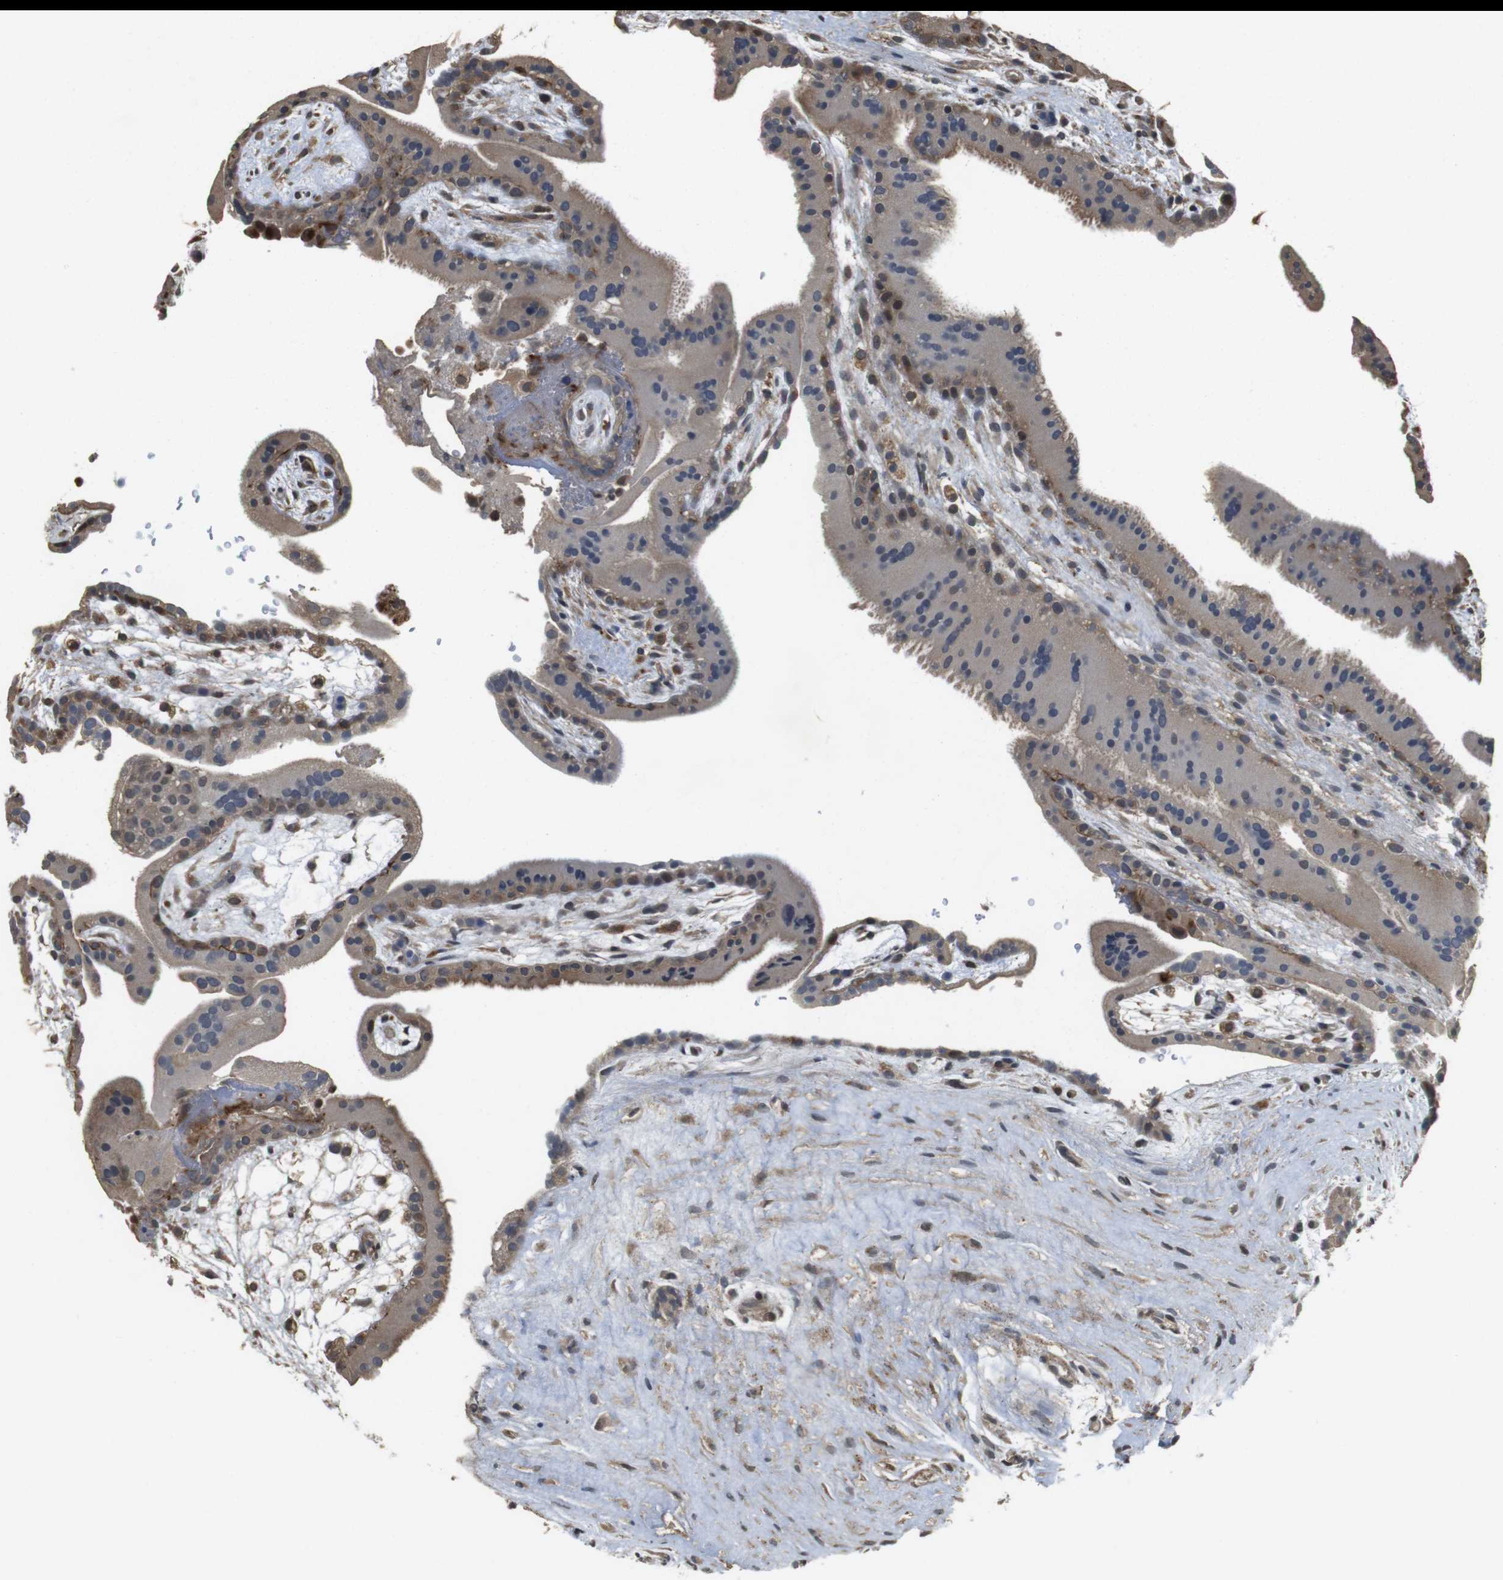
{"staining": {"intensity": "moderate", "quantity": "<25%", "location": "cytoplasmic/membranous"}, "tissue": "placenta", "cell_type": "Decidual cells", "image_type": "normal", "snomed": [{"axis": "morphology", "description": "Normal tissue, NOS"}, {"axis": "topography", "description": "Placenta"}], "caption": "Immunohistochemistry (IHC) micrograph of normal placenta: placenta stained using immunohistochemistry displays low levels of moderate protein expression localized specifically in the cytoplasmic/membranous of decidual cells, appearing as a cytoplasmic/membranous brown color.", "gene": "FZD10", "patient": {"sex": "female", "age": 19}}